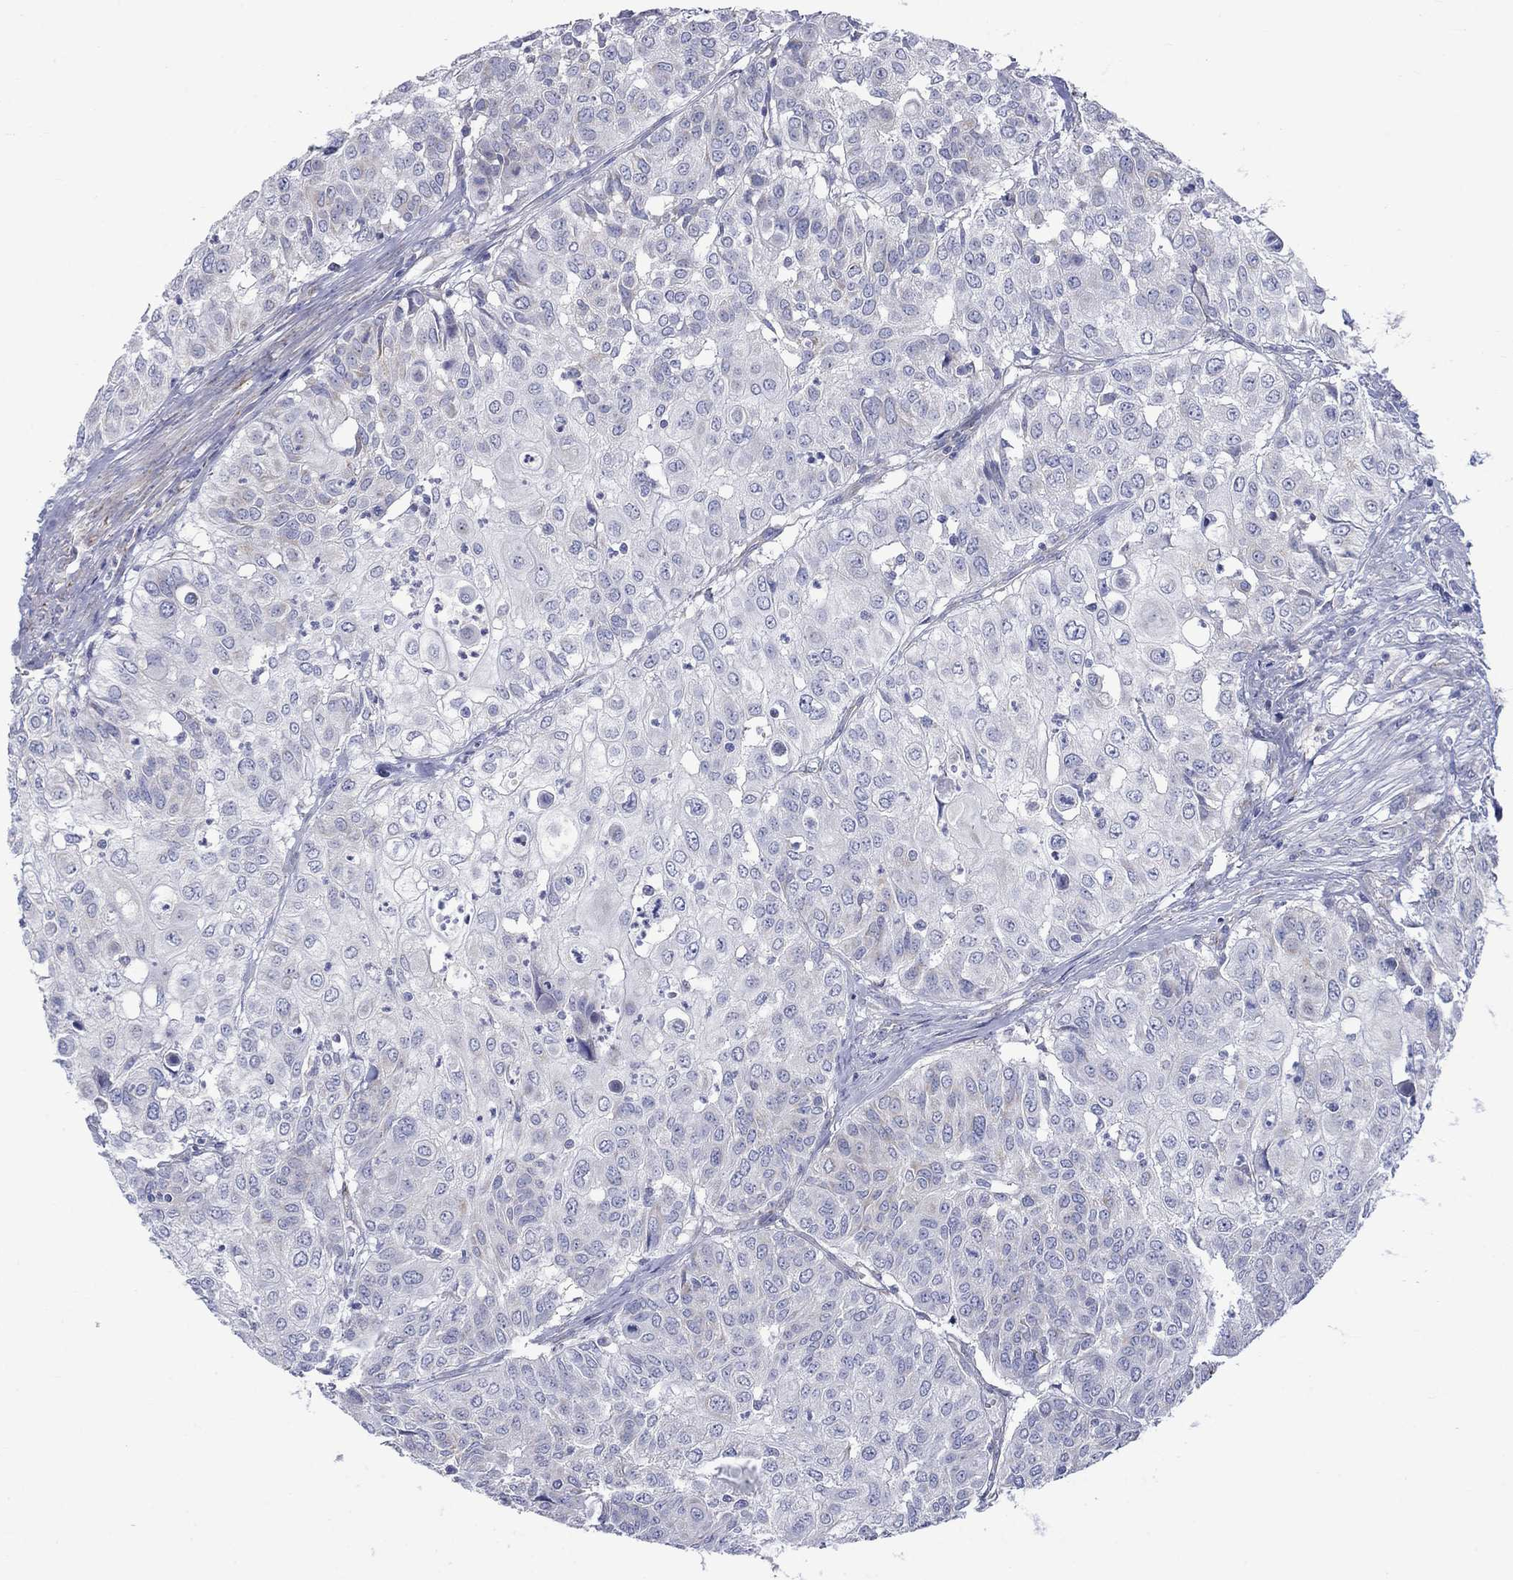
{"staining": {"intensity": "moderate", "quantity": "<25%", "location": "cytoplasmic/membranous"}, "tissue": "urothelial cancer", "cell_type": "Tumor cells", "image_type": "cancer", "snomed": [{"axis": "morphology", "description": "Urothelial carcinoma, High grade"}, {"axis": "topography", "description": "Urinary bladder"}], "caption": "High-grade urothelial carcinoma stained with DAB (3,3'-diaminobenzidine) immunohistochemistry (IHC) shows low levels of moderate cytoplasmic/membranous expression in about <25% of tumor cells.", "gene": "CISD1", "patient": {"sex": "female", "age": 79}}